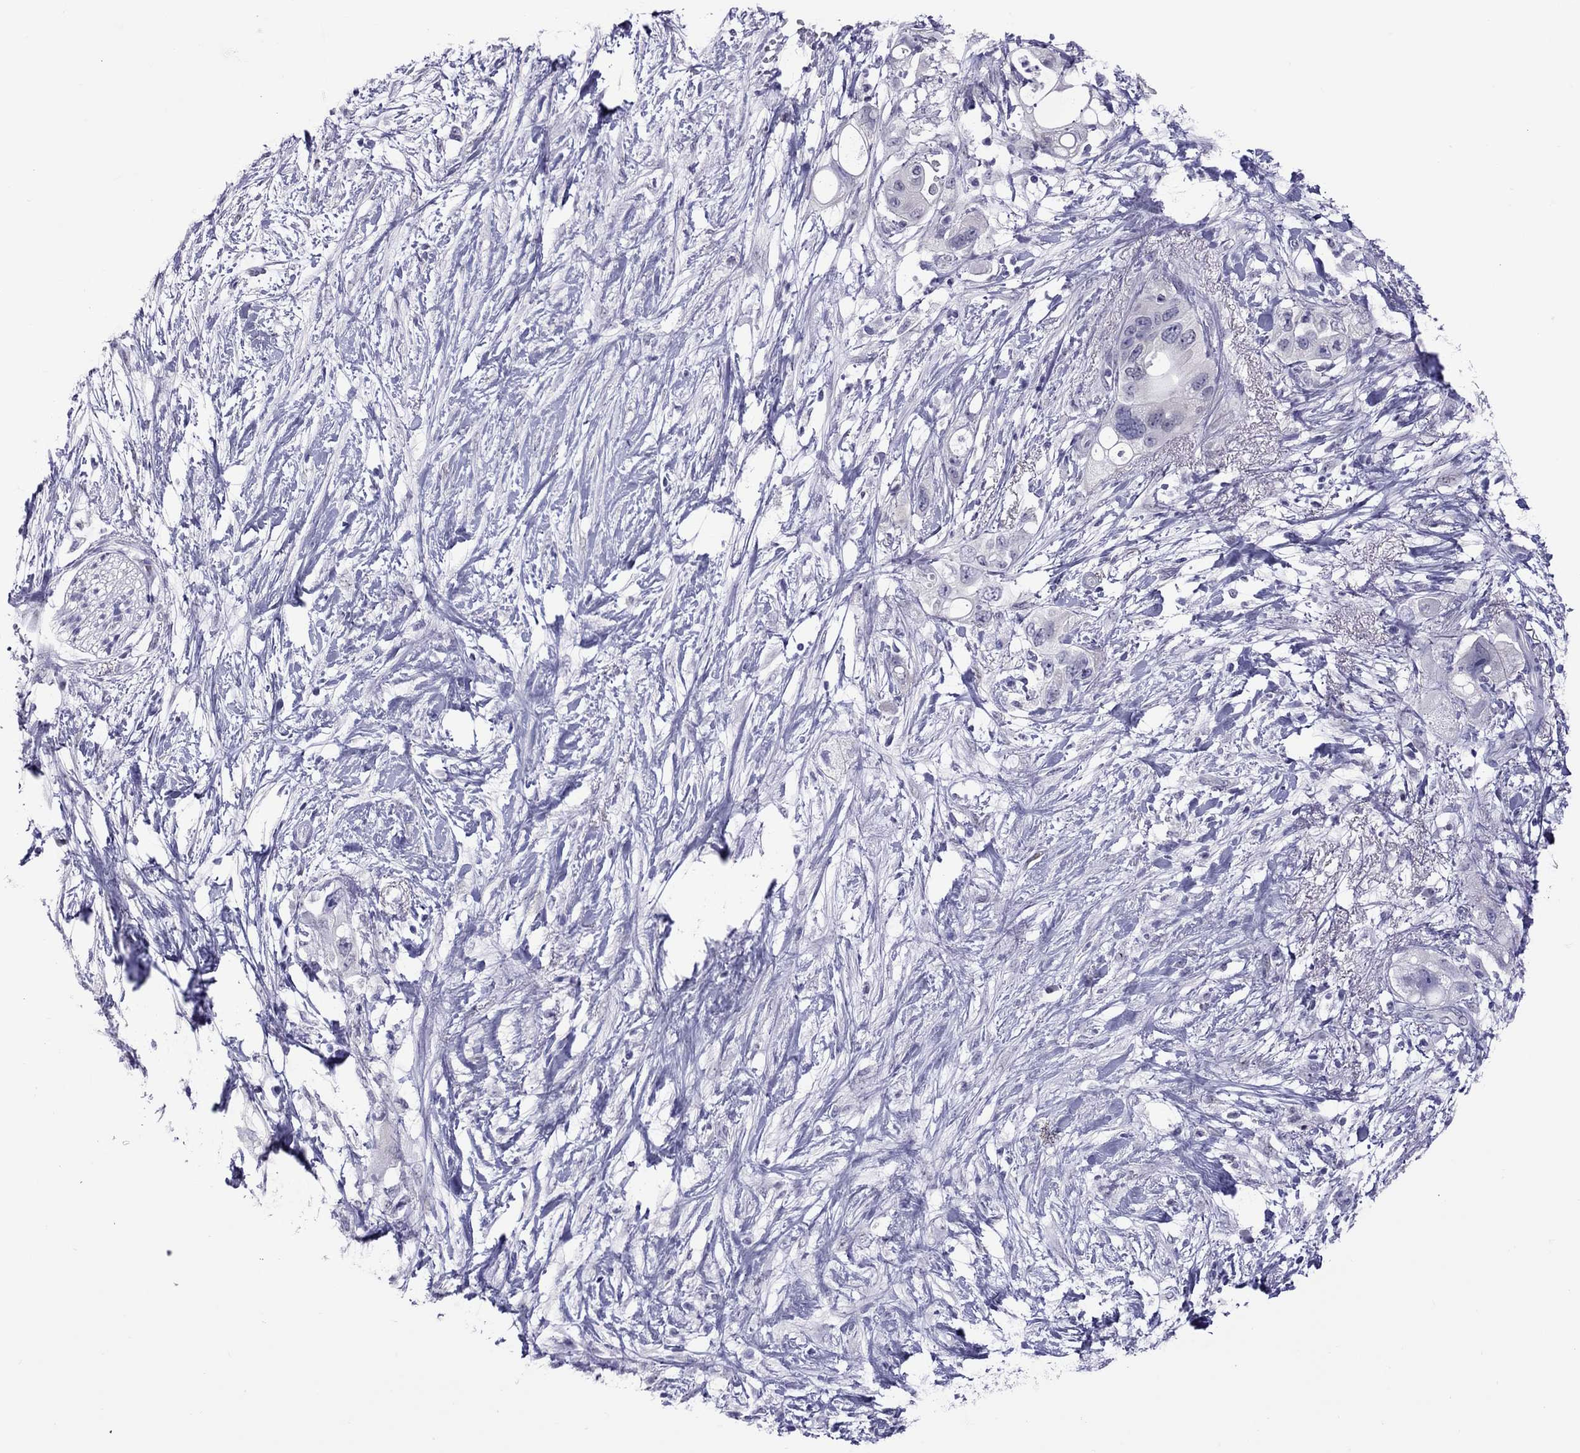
{"staining": {"intensity": "negative", "quantity": "none", "location": "none"}, "tissue": "pancreatic cancer", "cell_type": "Tumor cells", "image_type": "cancer", "snomed": [{"axis": "morphology", "description": "Adenocarcinoma, NOS"}, {"axis": "topography", "description": "Pancreas"}], "caption": "Immunohistochemistry (IHC) of human adenocarcinoma (pancreatic) demonstrates no expression in tumor cells.", "gene": "CHRNB3", "patient": {"sex": "female", "age": 72}}